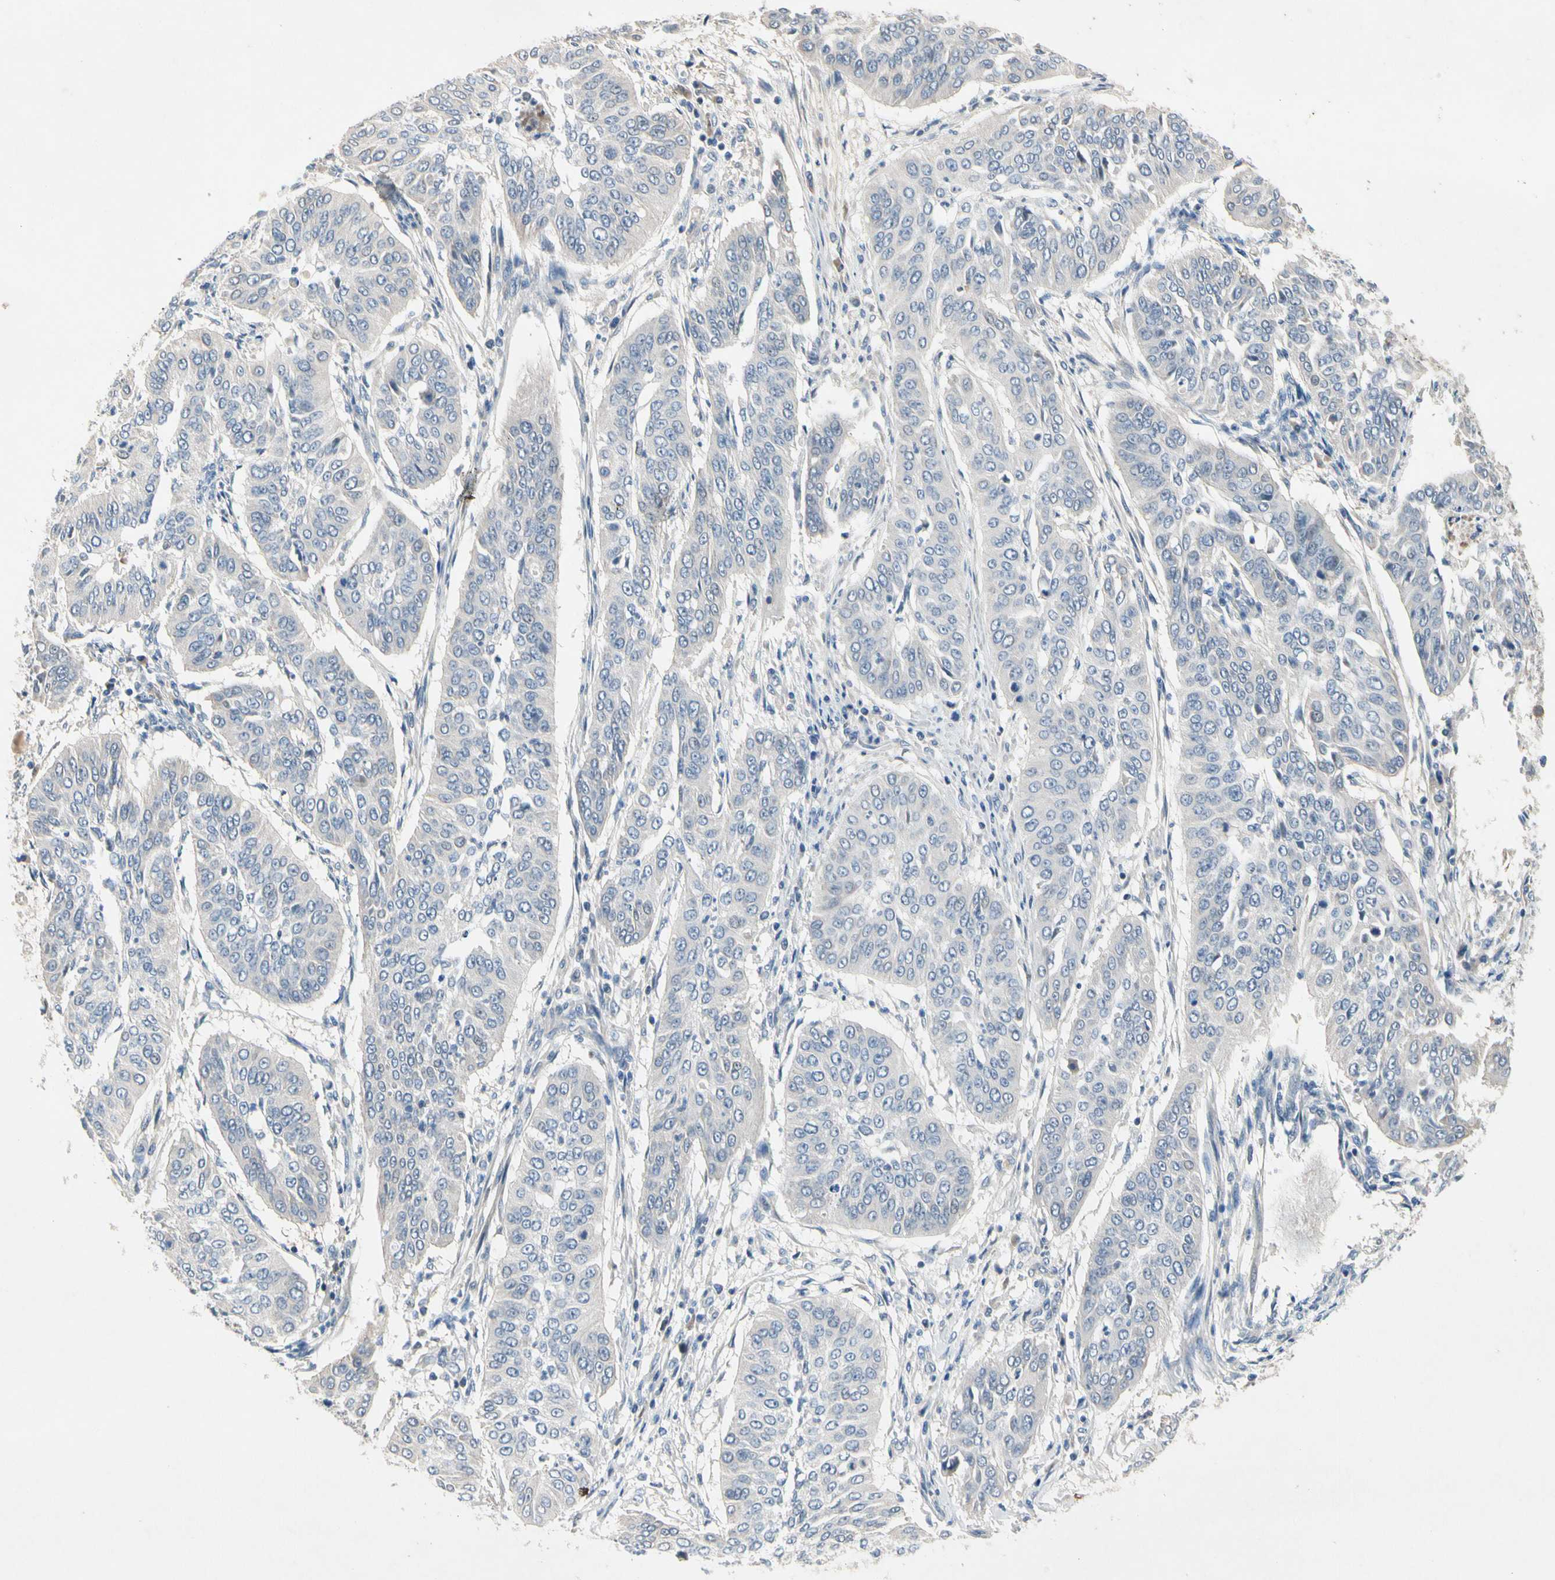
{"staining": {"intensity": "negative", "quantity": "none", "location": "none"}, "tissue": "cervical cancer", "cell_type": "Tumor cells", "image_type": "cancer", "snomed": [{"axis": "morphology", "description": "Normal tissue, NOS"}, {"axis": "morphology", "description": "Squamous cell carcinoma, NOS"}, {"axis": "topography", "description": "Cervix"}], "caption": "Protein analysis of cervical cancer demonstrates no significant expression in tumor cells. (DAB (3,3'-diaminobenzidine) immunohistochemistry (IHC) visualized using brightfield microscopy, high magnification).", "gene": "GAS6", "patient": {"sex": "female", "age": 39}}